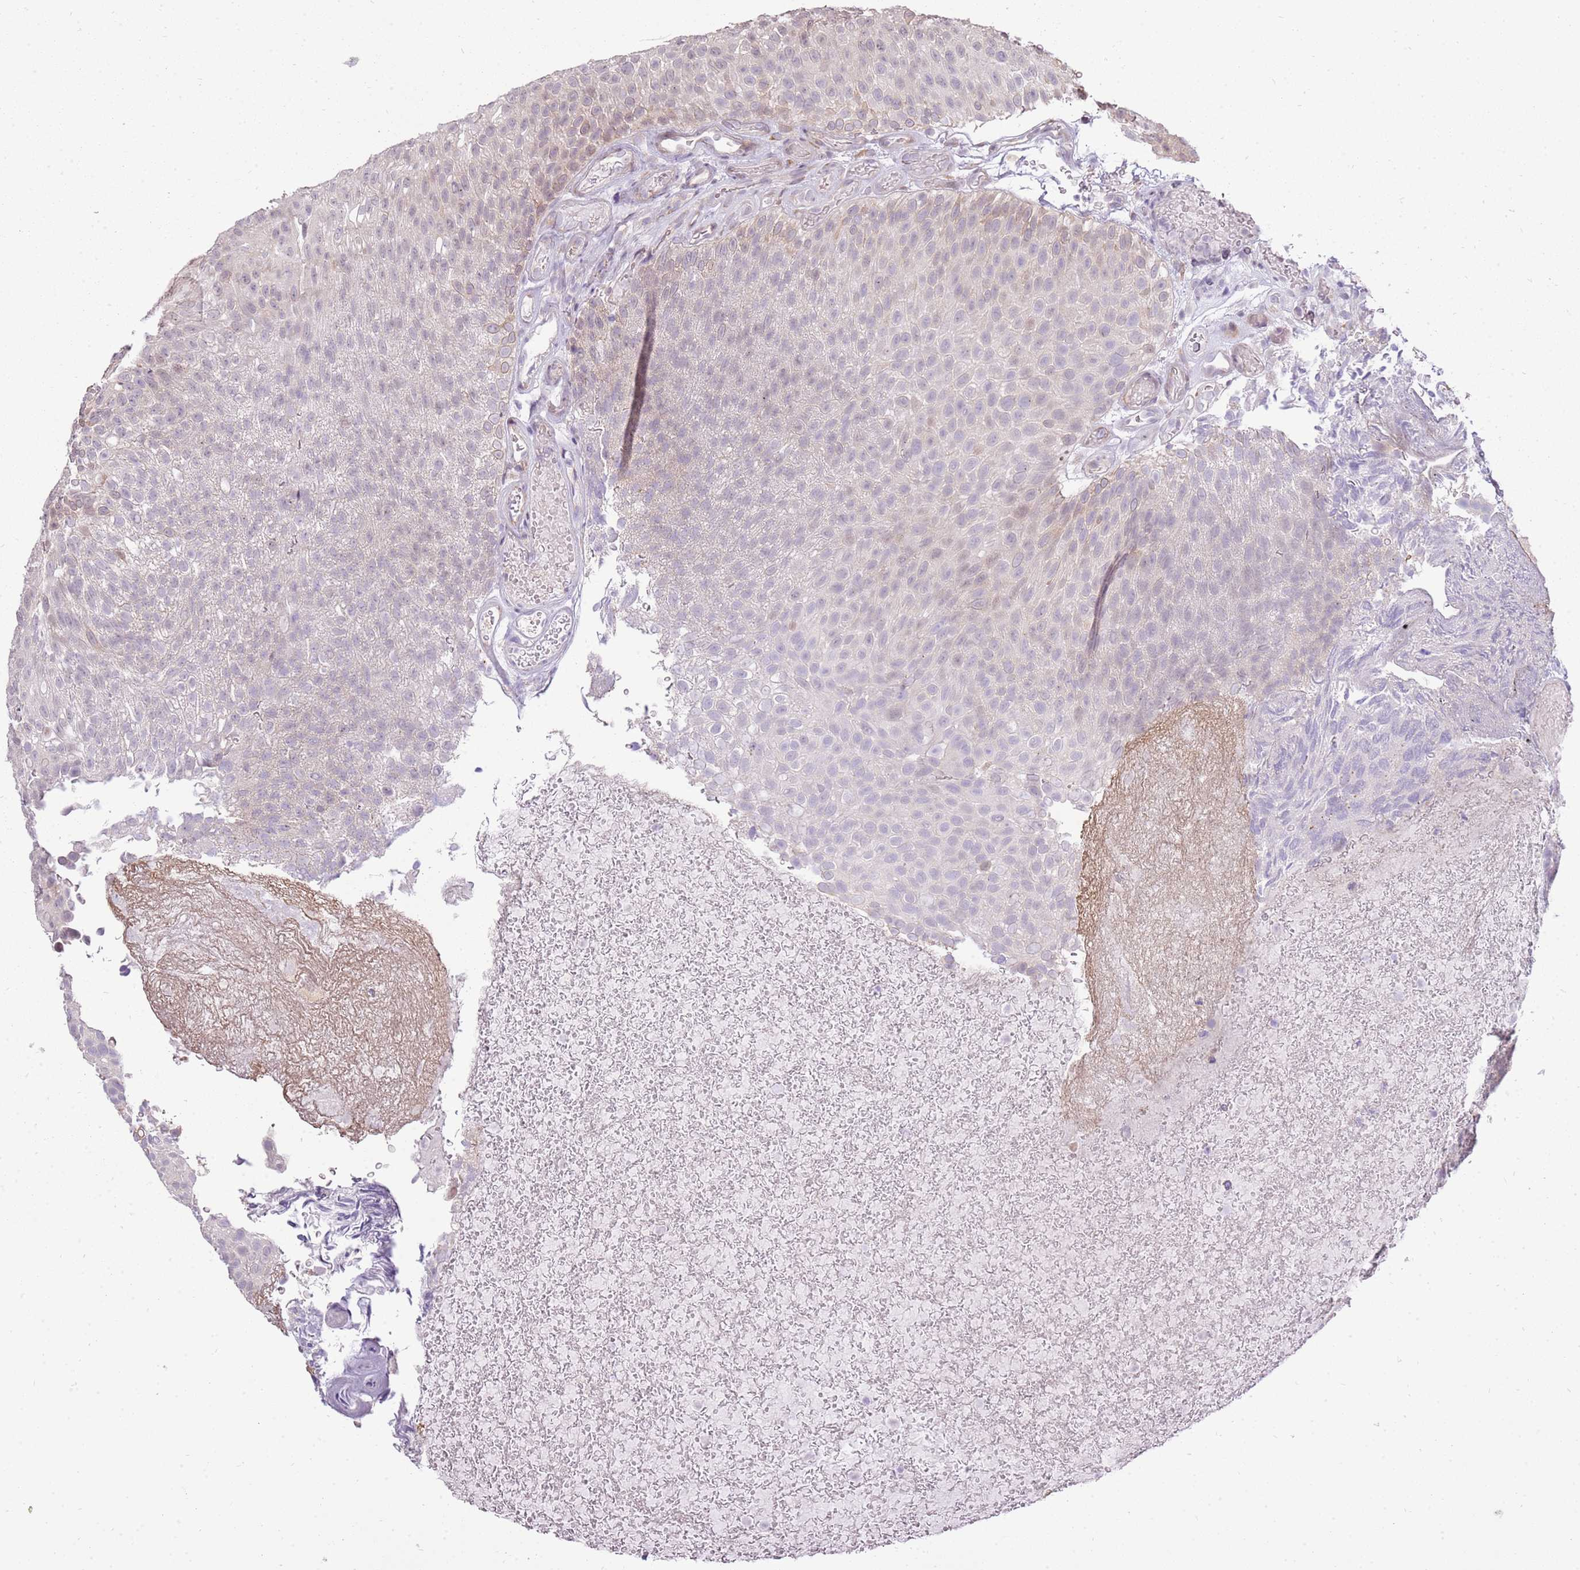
{"staining": {"intensity": "moderate", "quantity": "<25%", "location": "cytoplasmic/membranous"}, "tissue": "urothelial cancer", "cell_type": "Tumor cells", "image_type": "cancer", "snomed": [{"axis": "morphology", "description": "Urothelial carcinoma, Low grade"}, {"axis": "topography", "description": "Urinary bladder"}], "caption": "Protein staining of urothelial carcinoma (low-grade) tissue shows moderate cytoplasmic/membranous positivity in about <25% of tumor cells.", "gene": "UGGT2", "patient": {"sex": "male", "age": 78}}